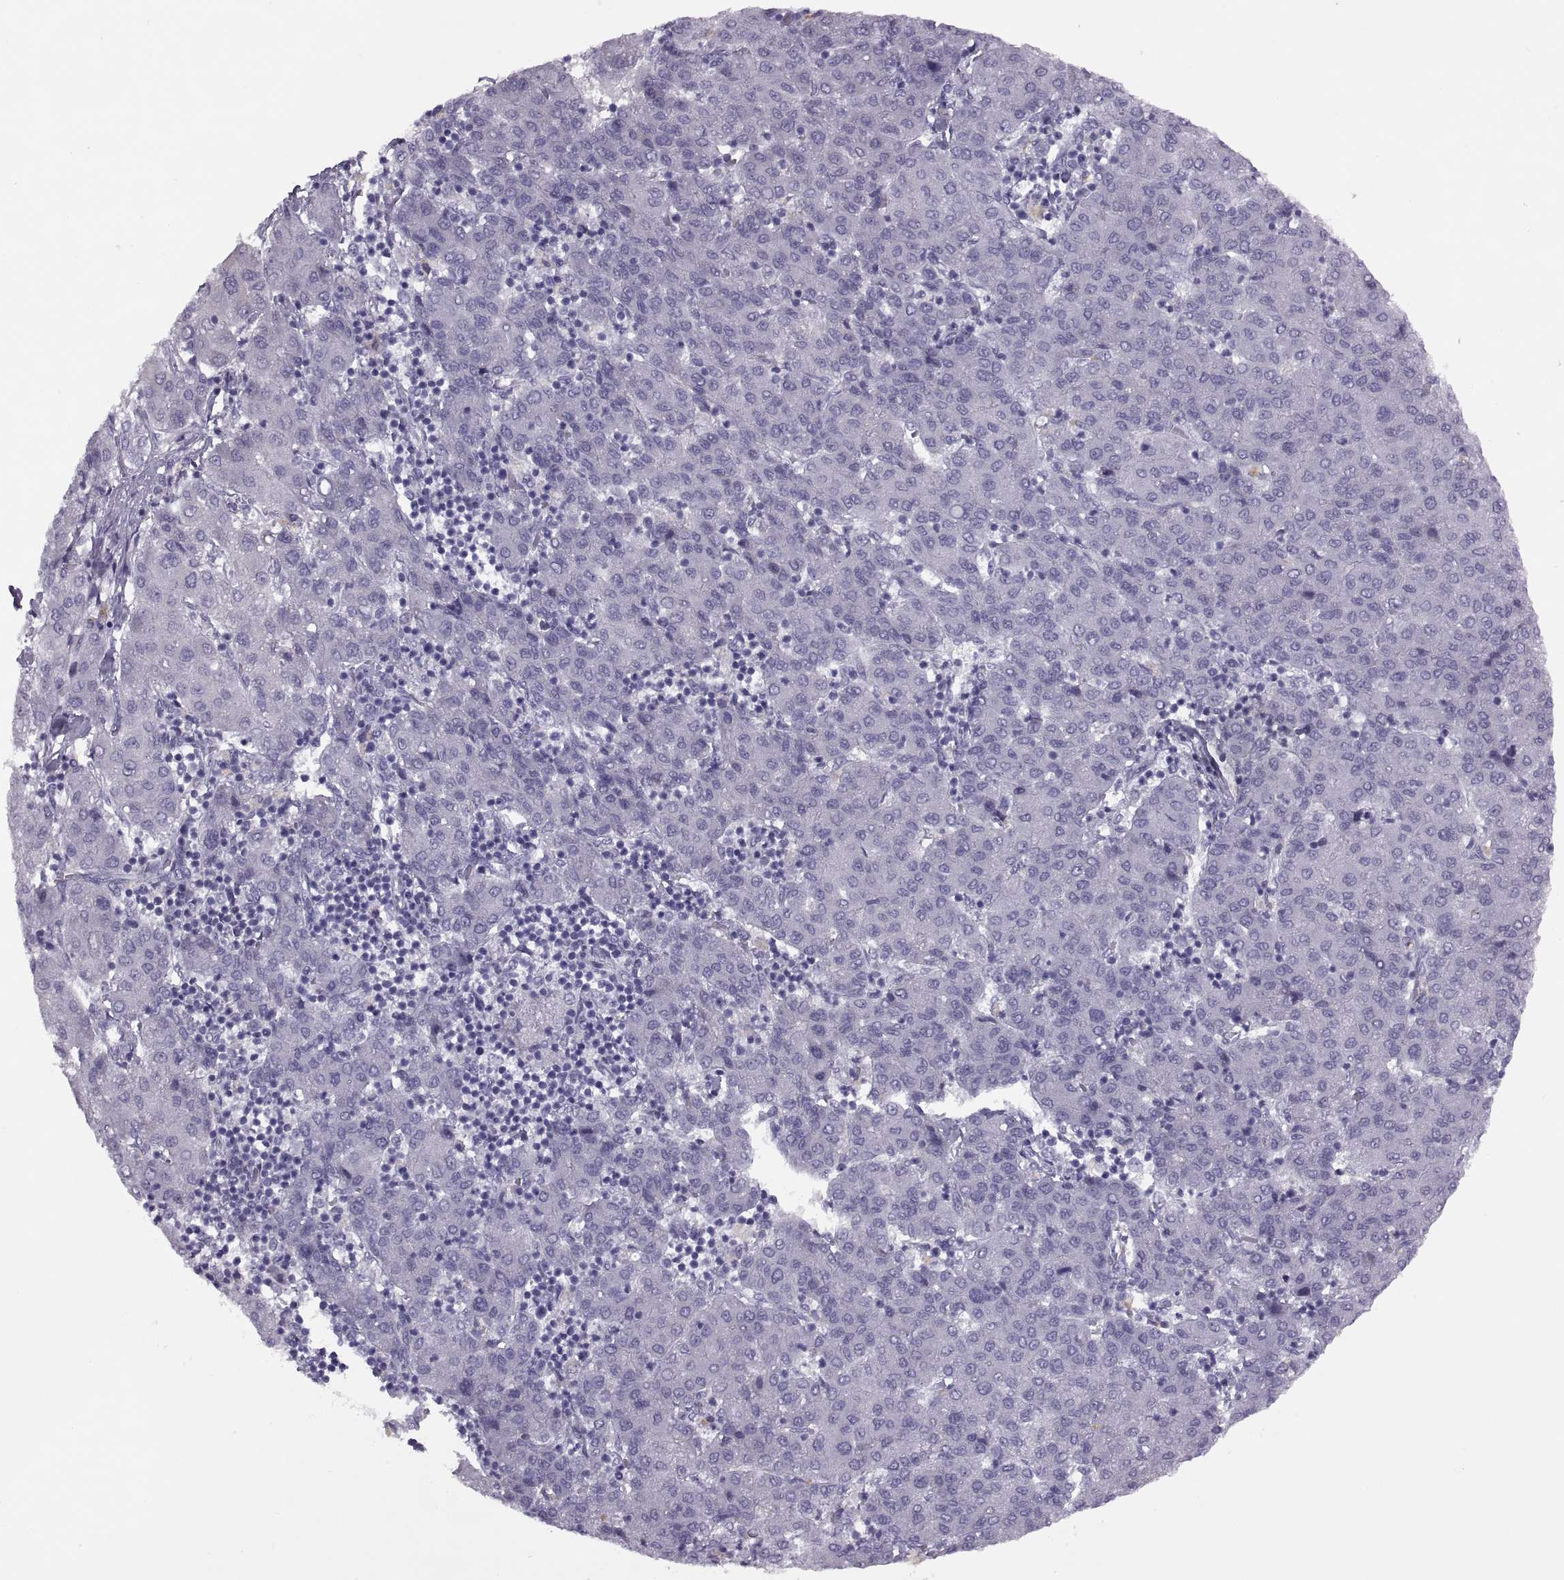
{"staining": {"intensity": "negative", "quantity": "none", "location": "none"}, "tissue": "liver cancer", "cell_type": "Tumor cells", "image_type": "cancer", "snomed": [{"axis": "morphology", "description": "Carcinoma, Hepatocellular, NOS"}, {"axis": "topography", "description": "Liver"}], "caption": "Immunohistochemical staining of liver cancer demonstrates no significant staining in tumor cells.", "gene": "RSPH6A", "patient": {"sex": "male", "age": 65}}